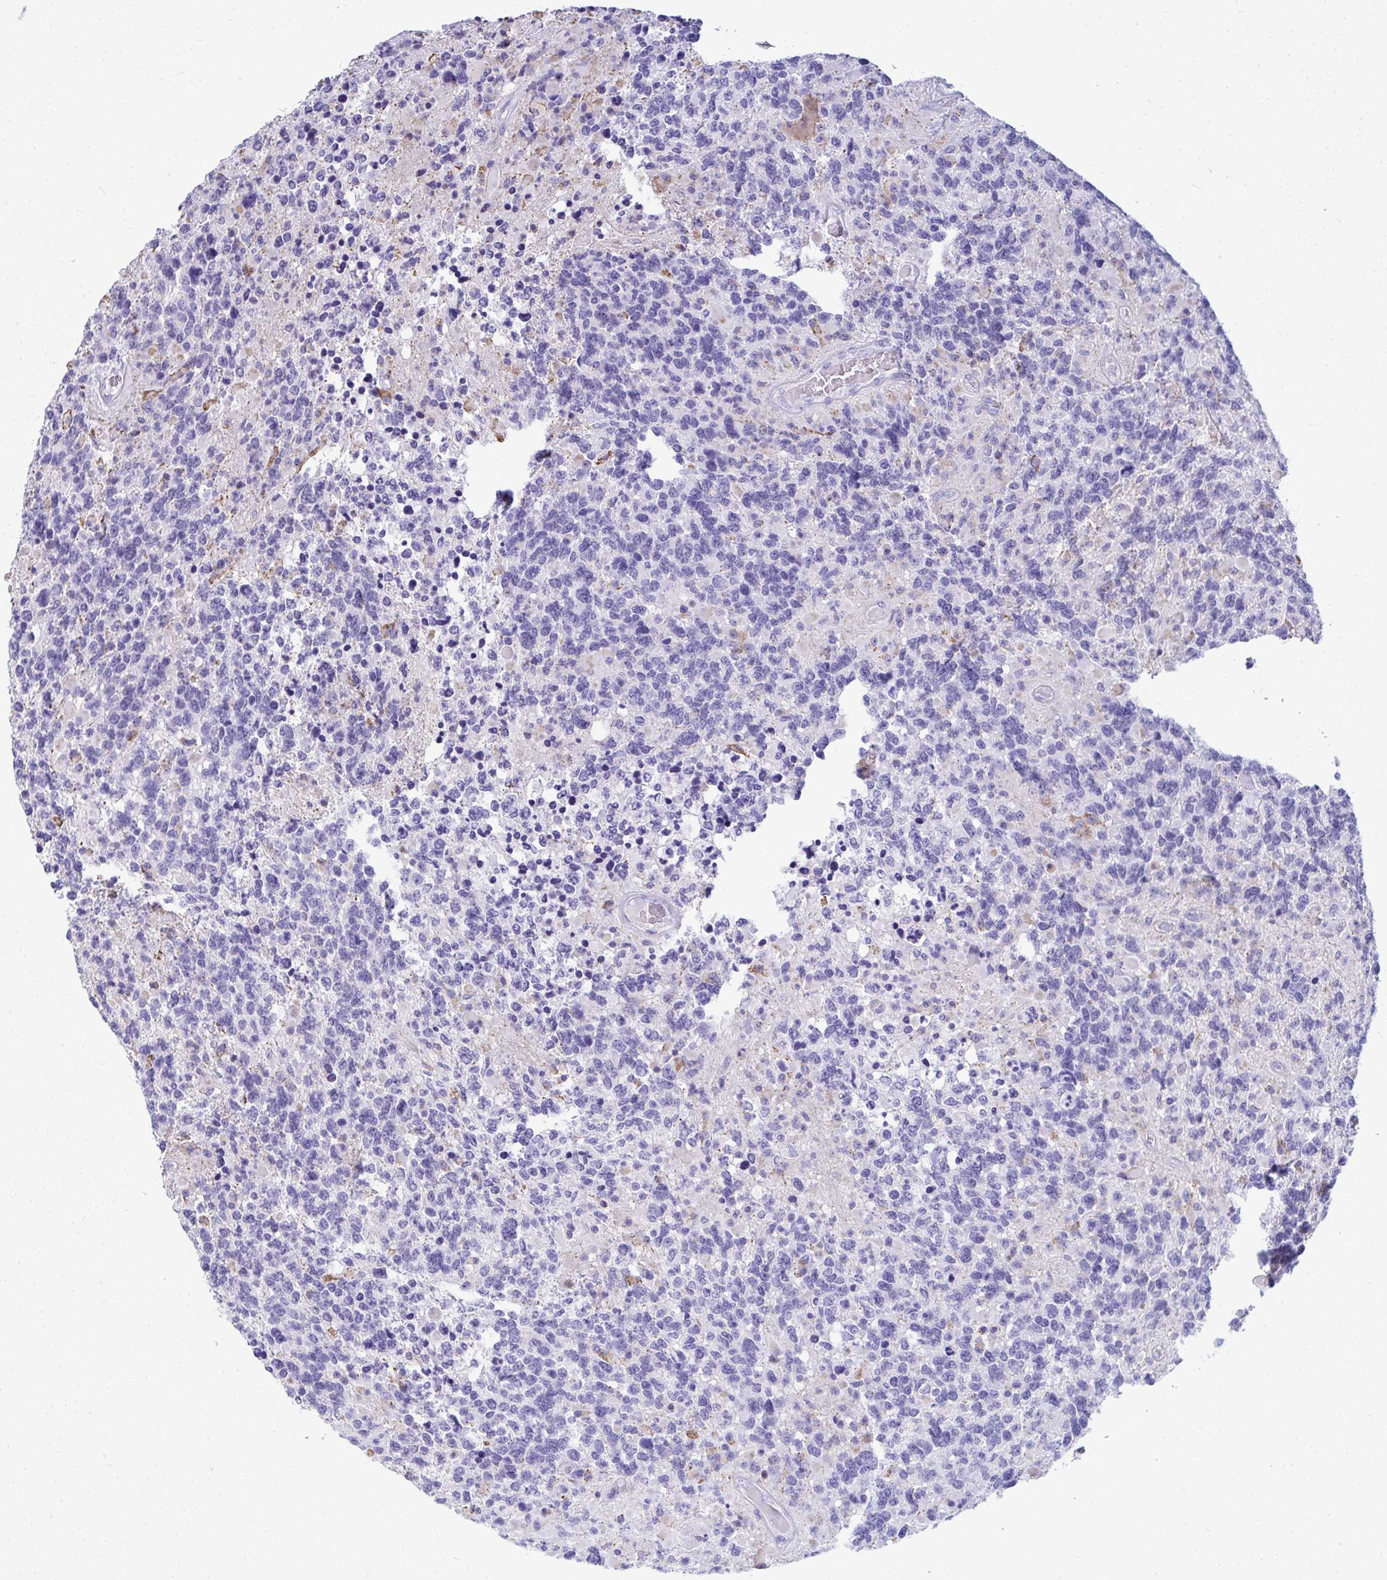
{"staining": {"intensity": "negative", "quantity": "none", "location": "none"}, "tissue": "glioma", "cell_type": "Tumor cells", "image_type": "cancer", "snomed": [{"axis": "morphology", "description": "Glioma, malignant, High grade"}, {"axis": "topography", "description": "Brain"}], "caption": "A photomicrograph of human glioma is negative for staining in tumor cells.", "gene": "AIG1", "patient": {"sex": "female", "age": 40}}